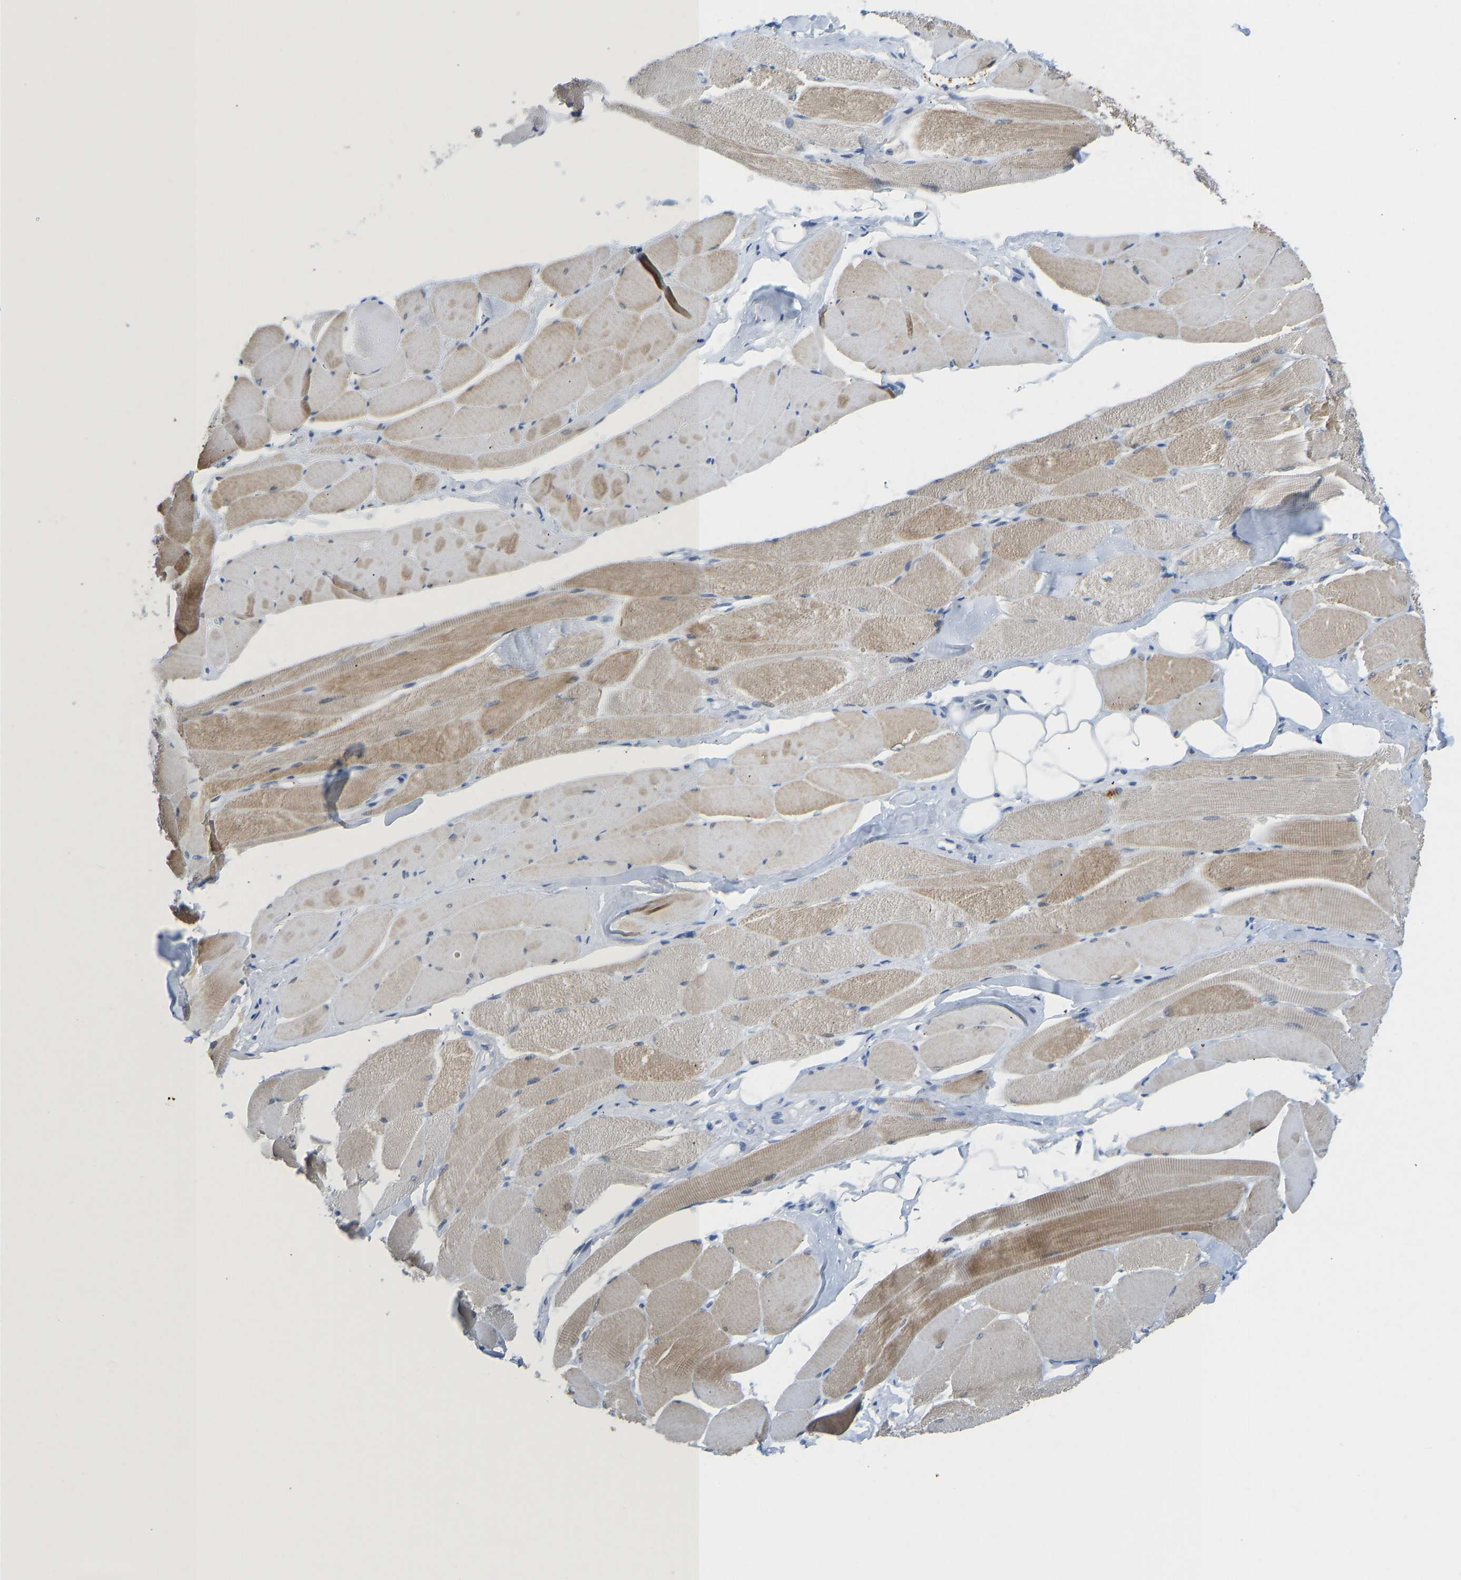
{"staining": {"intensity": "moderate", "quantity": "25%-75%", "location": "cytoplasmic/membranous"}, "tissue": "skeletal muscle", "cell_type": "Myocytes", "image_type": "normal", "snomed": [{"axis": "morphology", "description": "Normal tissue, NOS"}, {"axis": "topography", "description": "Skeletal muscle"}, {"axis": "topography", "description": "Peripheral nerve tissue"}], "caption": "DAB immunohistochemical staining of normal human skeletal muscle shows moderate cytoplasmic/membranous protein staining in approximately 25%-75% of myocytes. (DAB (3,3'-diaminobenzidine) IHC with brightfield microscopy, high magnification).", "gene": "TXNDC2", "patient": {"sex": "female", "age": 84}}